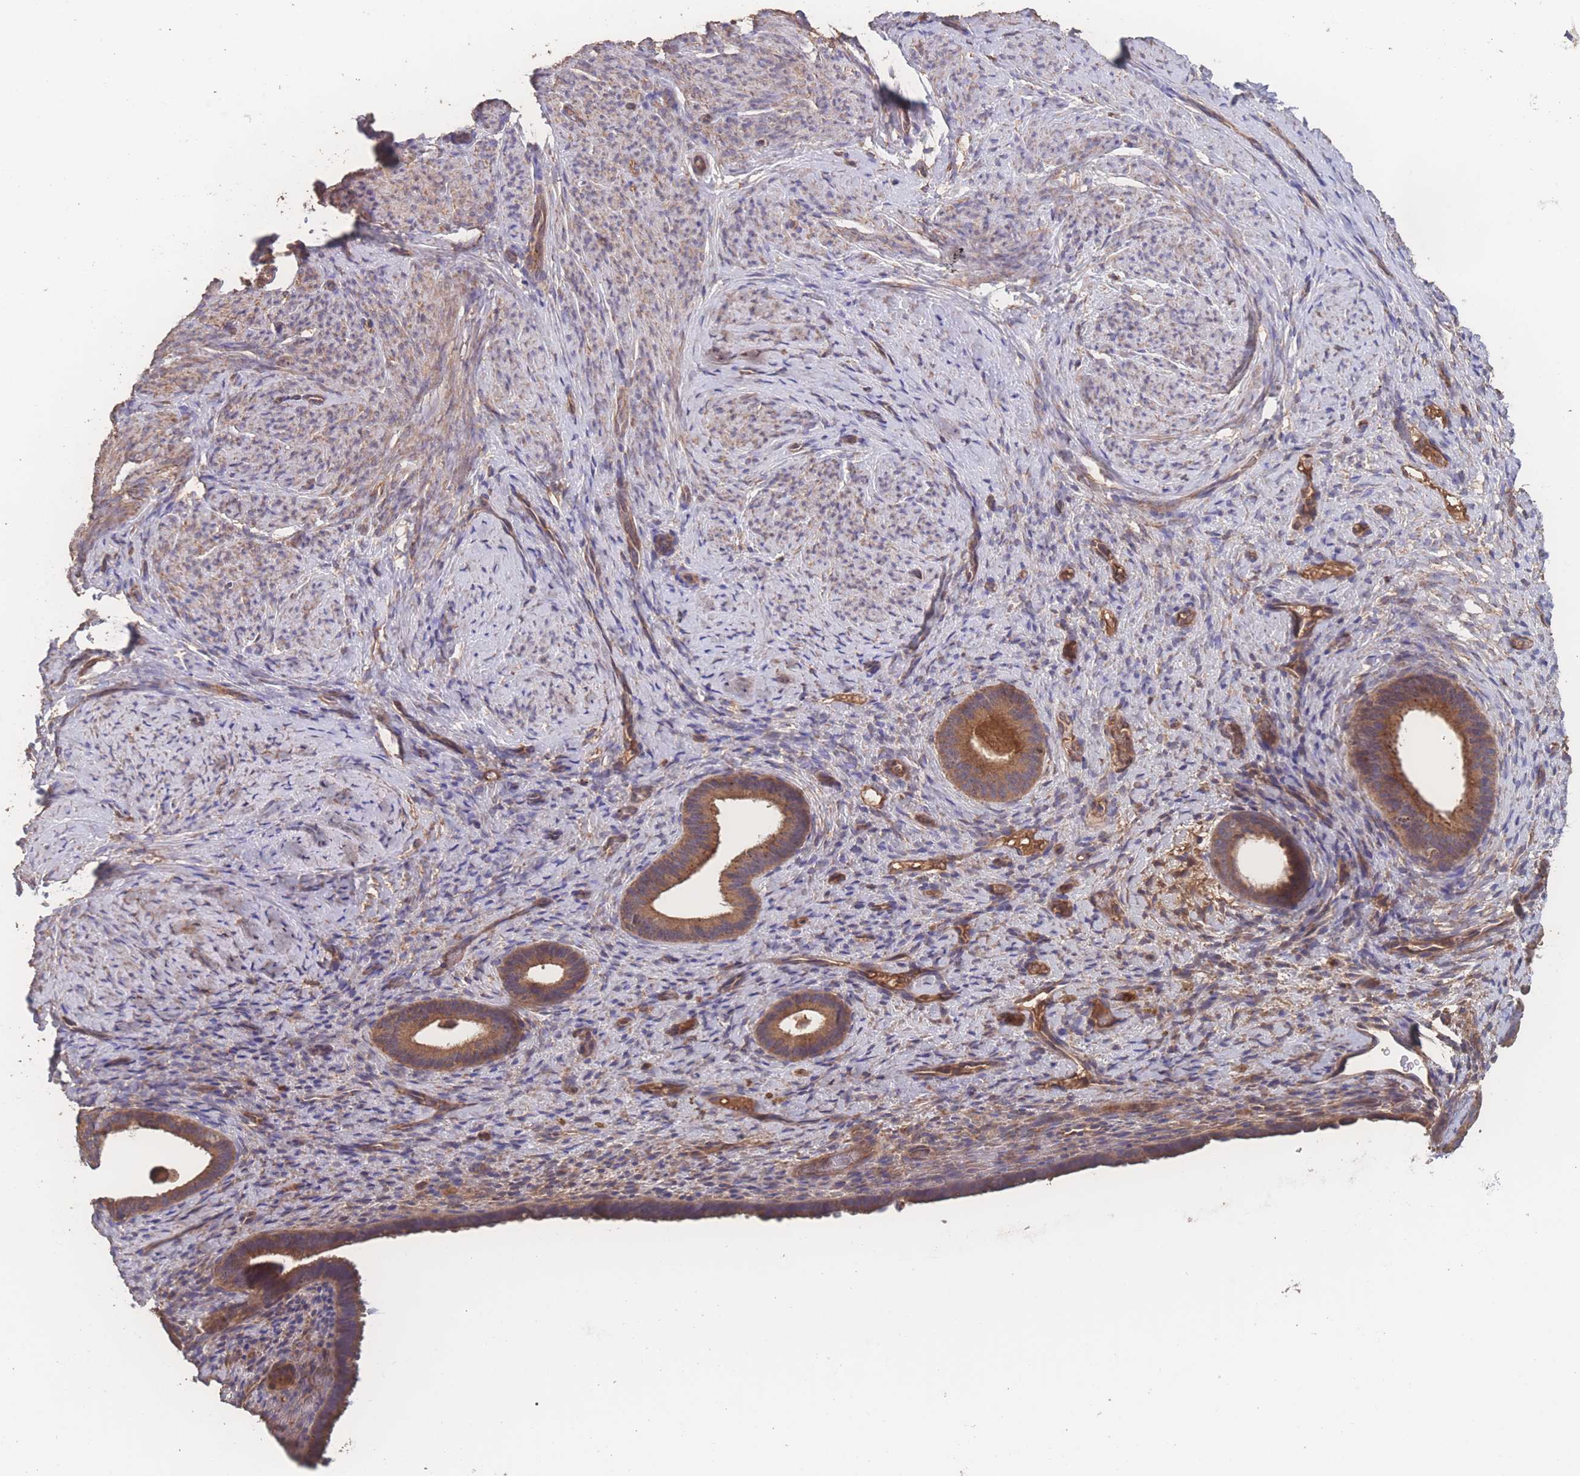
{"staining": {"intensity": "weak", "quantity": "25%-75%", "location": "cytoplasmic/membranous"}, "tissue": "endometrium", "cell_type": "Cells in endometrial stroma", "image_type": "normal", "snomed": [{"axis": "morphology", "description": "Normal tissue, NOS"}, {"axis": "topography", "description": "Endometrium"}], "caption": "Immunohistochemical staining of unremarkable human endometrium demonstrates 25%-75% levels of weak cytoplasmic/membranous protein staining in about 25%-75% of cells in endometrial stroma.", "gene": "ATXN10", "patient": {"sex": "female", "age": 65}}